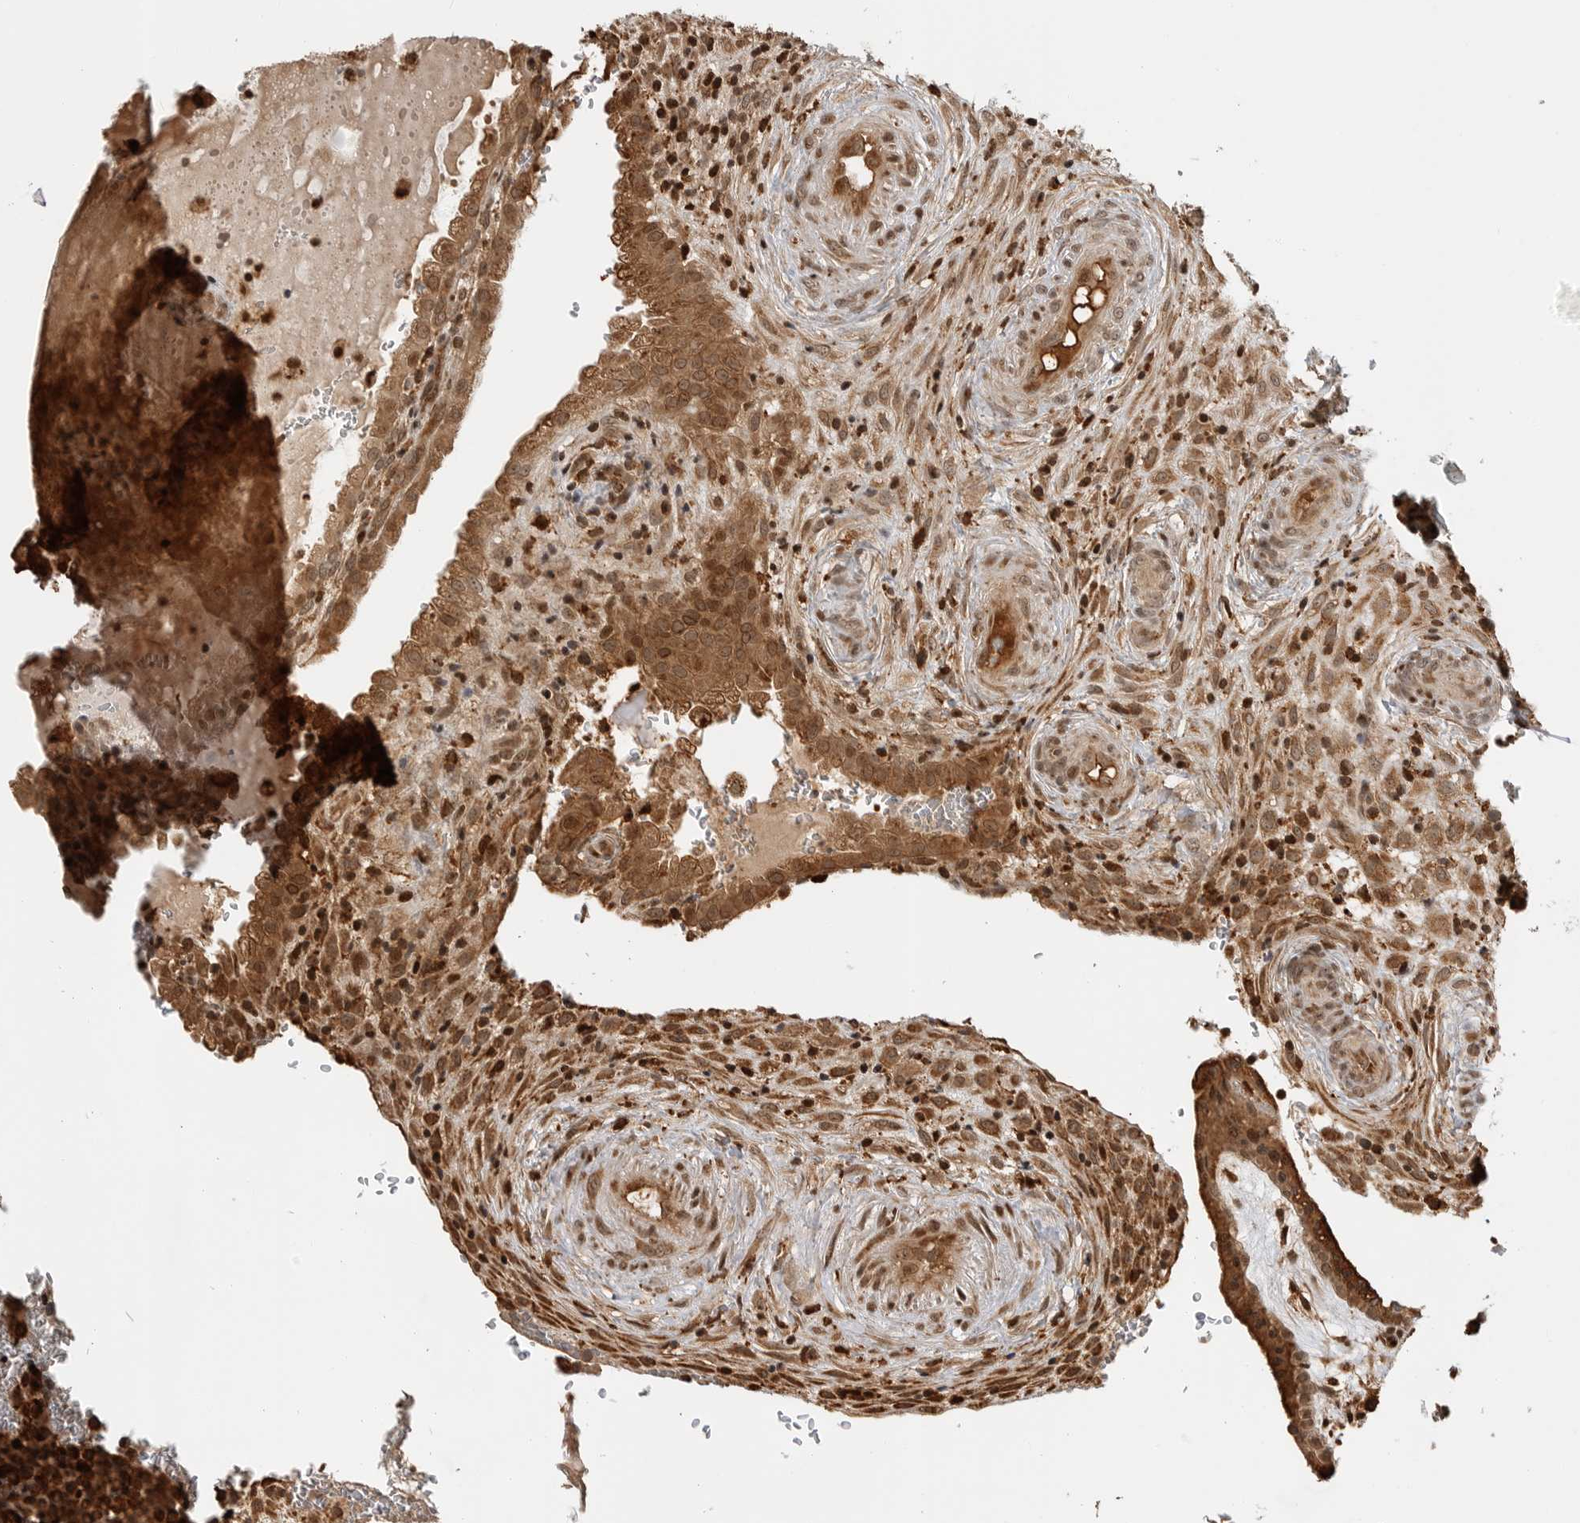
{"staining": {"intensity": "strong", "quantity": ">75%", "location": "cytoplasmic/membranous,nuclear"}, "tissue": "placenta", "cell_type": "Decidual cells", "image_type": "normal", "snomed": [{"axis": "morphology", "description": "Normal tissue, NOS"}, {"axis": "topography", "description": "Placenta"}], "caption": "High-magnification brightfield microscopy of unremarkable placenta stained with DAB (3,3'-diaminobenzidine) (brown) and counterstained with hematoxylin (blue). decidual cells exhibit strong cytoplasmic/membranous,nuclear staining is seen in approximately>75% of cells. Immunohistochemistry (ihc) stains the protein in brown and the nuclei are stained blue.", "gene": "BMP2K", "patient": {"sex": "female", "age": 35}}